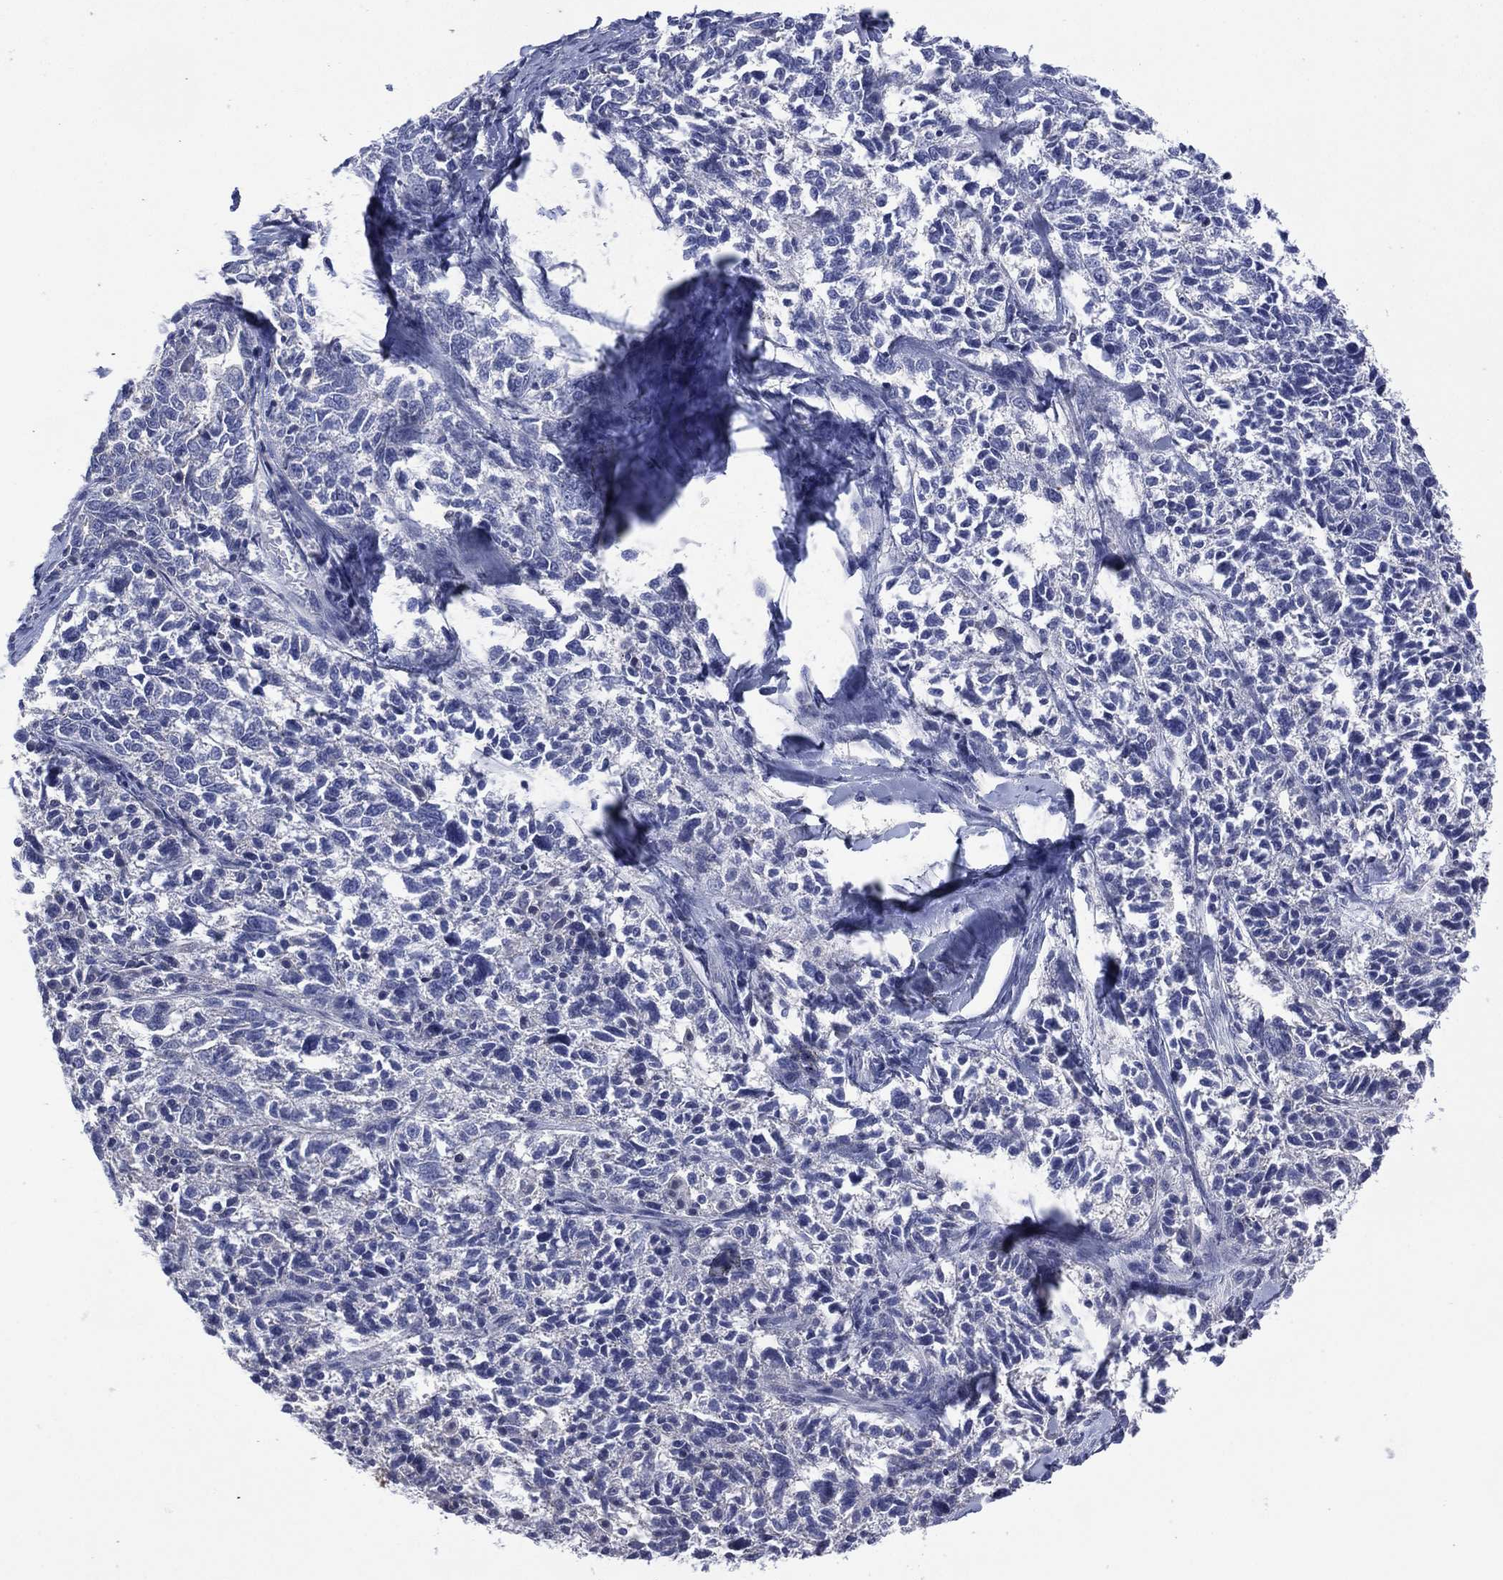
{"staining": {"intensity": "negative", "quantity": "none", "location": "none"}, "tissue": "ovarian cancer", "cell_type": "Tumor cells", "image_type": "cancer", "snomed": [{"axis": "morphology", "description": "Cystadenocarcinoma, serous, NOS"}, {"axis": "topography", "description": "Ovary"}], "caption": "This is an IHC photomicrograph of human serous cystadenocarcinoma (ovarian). There is no expression in tumor cells.", "gene": "CHRNA3", "patient": {"sex": "female", "age": 71}}